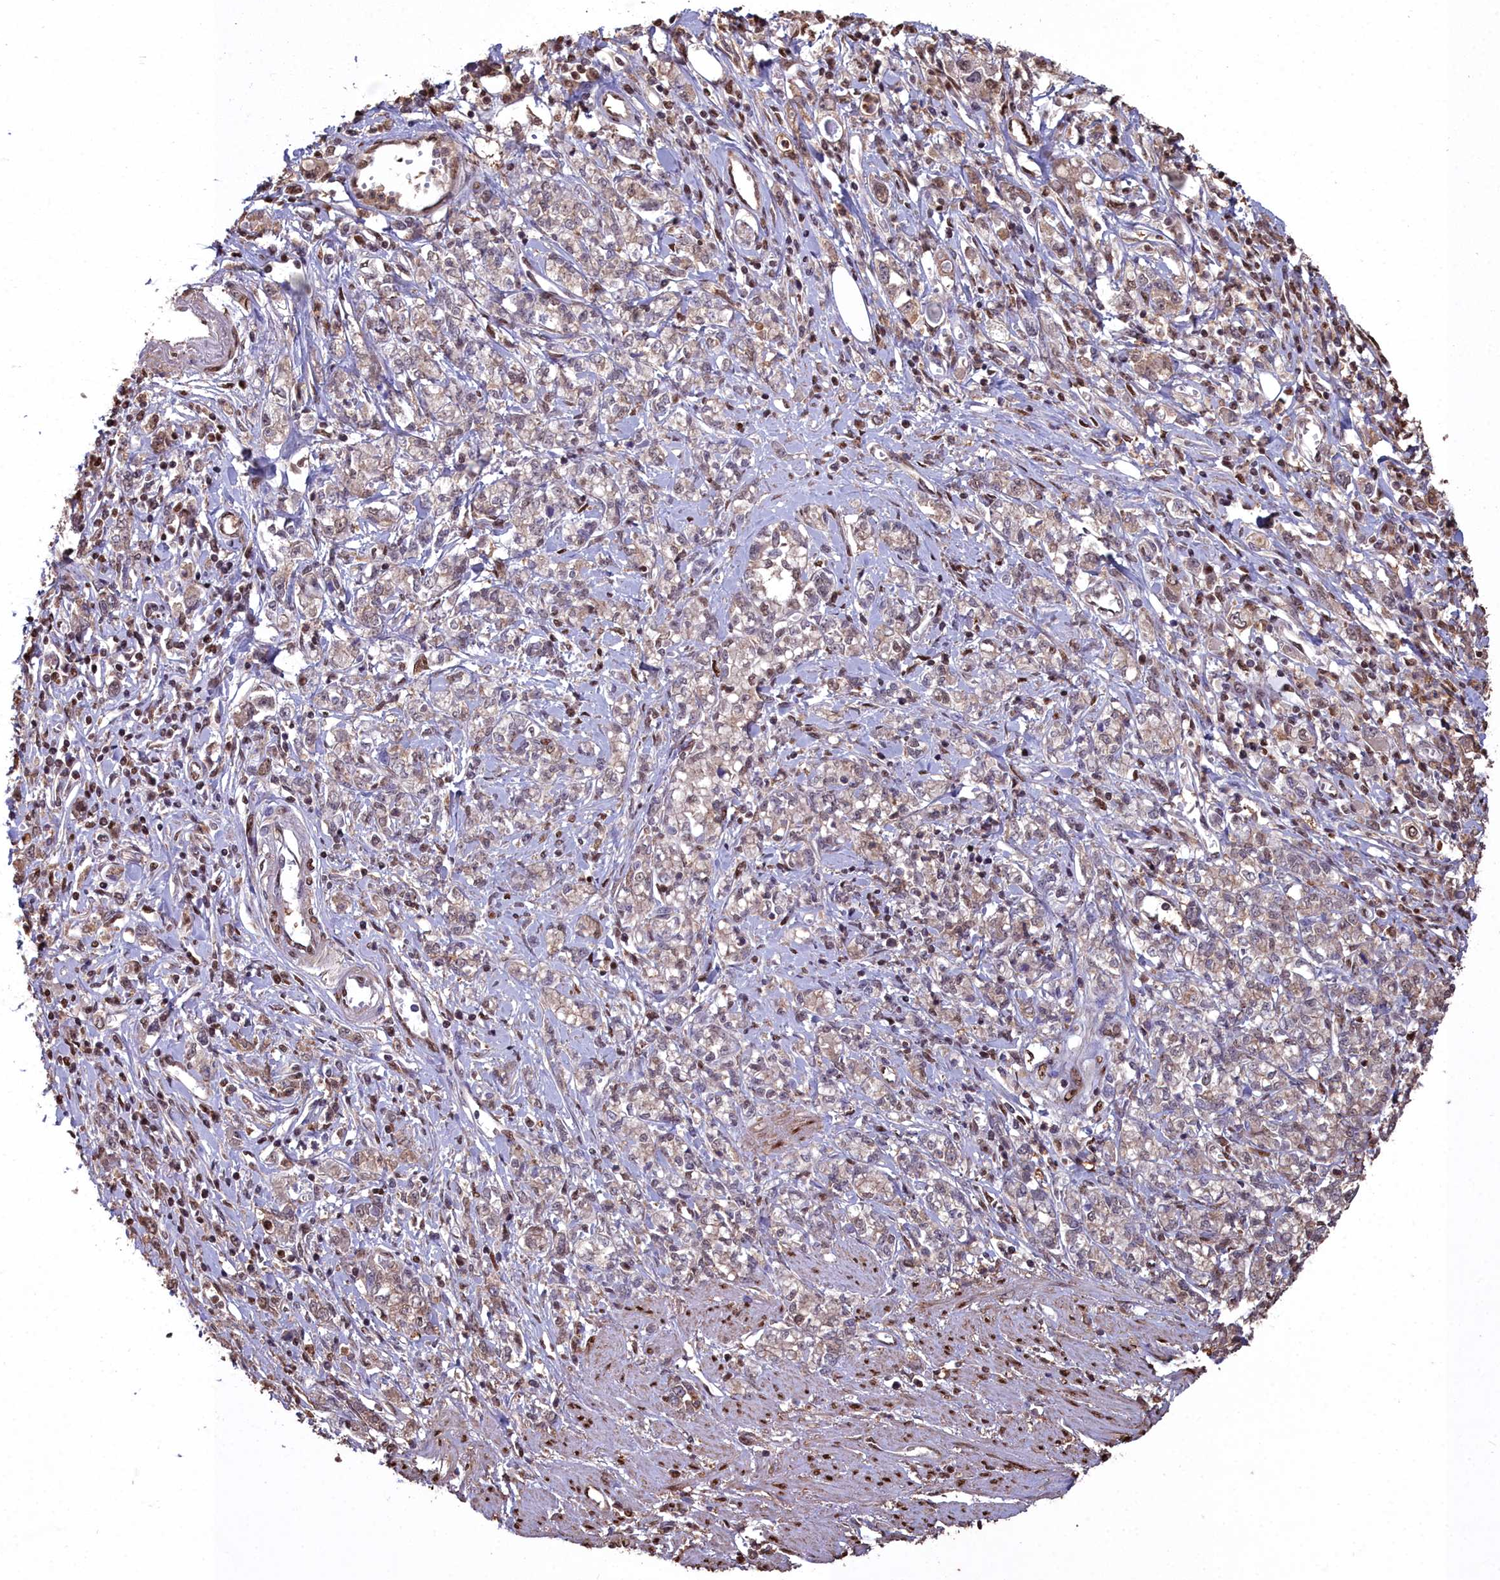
{"staining": {"intensity": "weak", "quantity": ">75%", "location": "cytoplasmic/membranous"}, "tissue": "stomach cancer", "cell_type": "Tumor cells", "image_type": "cancer", "snomed": [{"axis": "morphology", "description": "Adenocarcinoma, NOS"}, {"axis": "topography", "description": "Stomach"}], "caption": "An IHC image of tumor tissue is shown. Protein staining in brown highlights weak cytoplasmic/membranous positivity in stomach adenocarcinoma within tumor cells. Using DAB (brown) and hematoxylin (blue) stains, captured at high magnification using brightfield microscopy.", "gene": "GAPDH", "patient": {"sex": "female", "age": 76}}